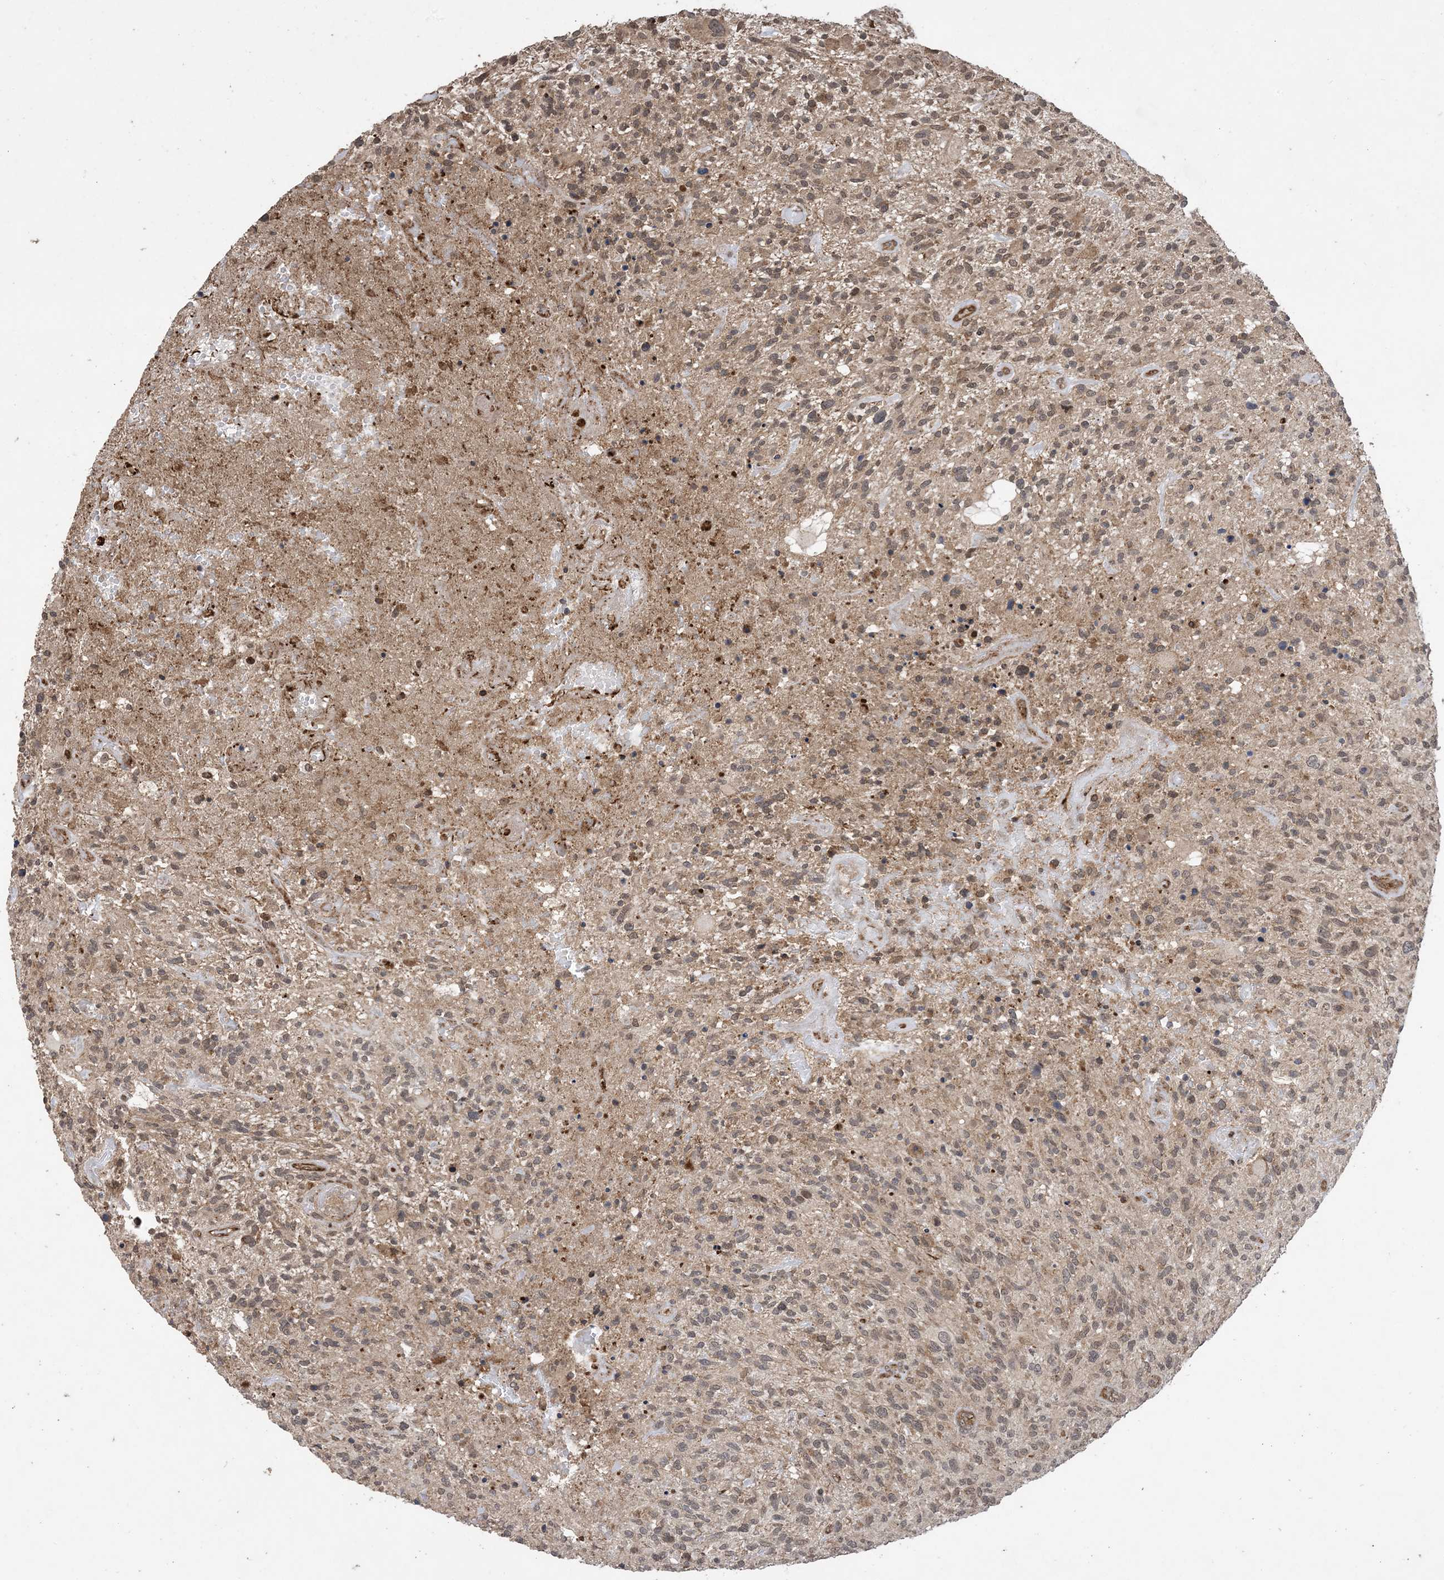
{"staining": {"intensity": "weak", "quantity": ">75%", "location": "cytoplasmic/membranous,nuclear"}, "tissue": "glioma", "cell_type": "Tumor cells", "image_type": "cancer", "snomed": [{"axis": "morphology", "description": "Glioma, malignant, High grade"}, {"axis": "topography", "description": "Brain"}], "caption": "High-magnification brightfield microscopy of glioma stained with DAB (3,3'-diaminobenzidine) (brown) and counterstained with hematoxylin (blue). tumor cells exhibit weak cytoplasmic/membranous and nuclear positivity is appreciated in approximately>75% of cells.", "gene": "ZNF511", "patient": {"sex": "male", "age": 47}}